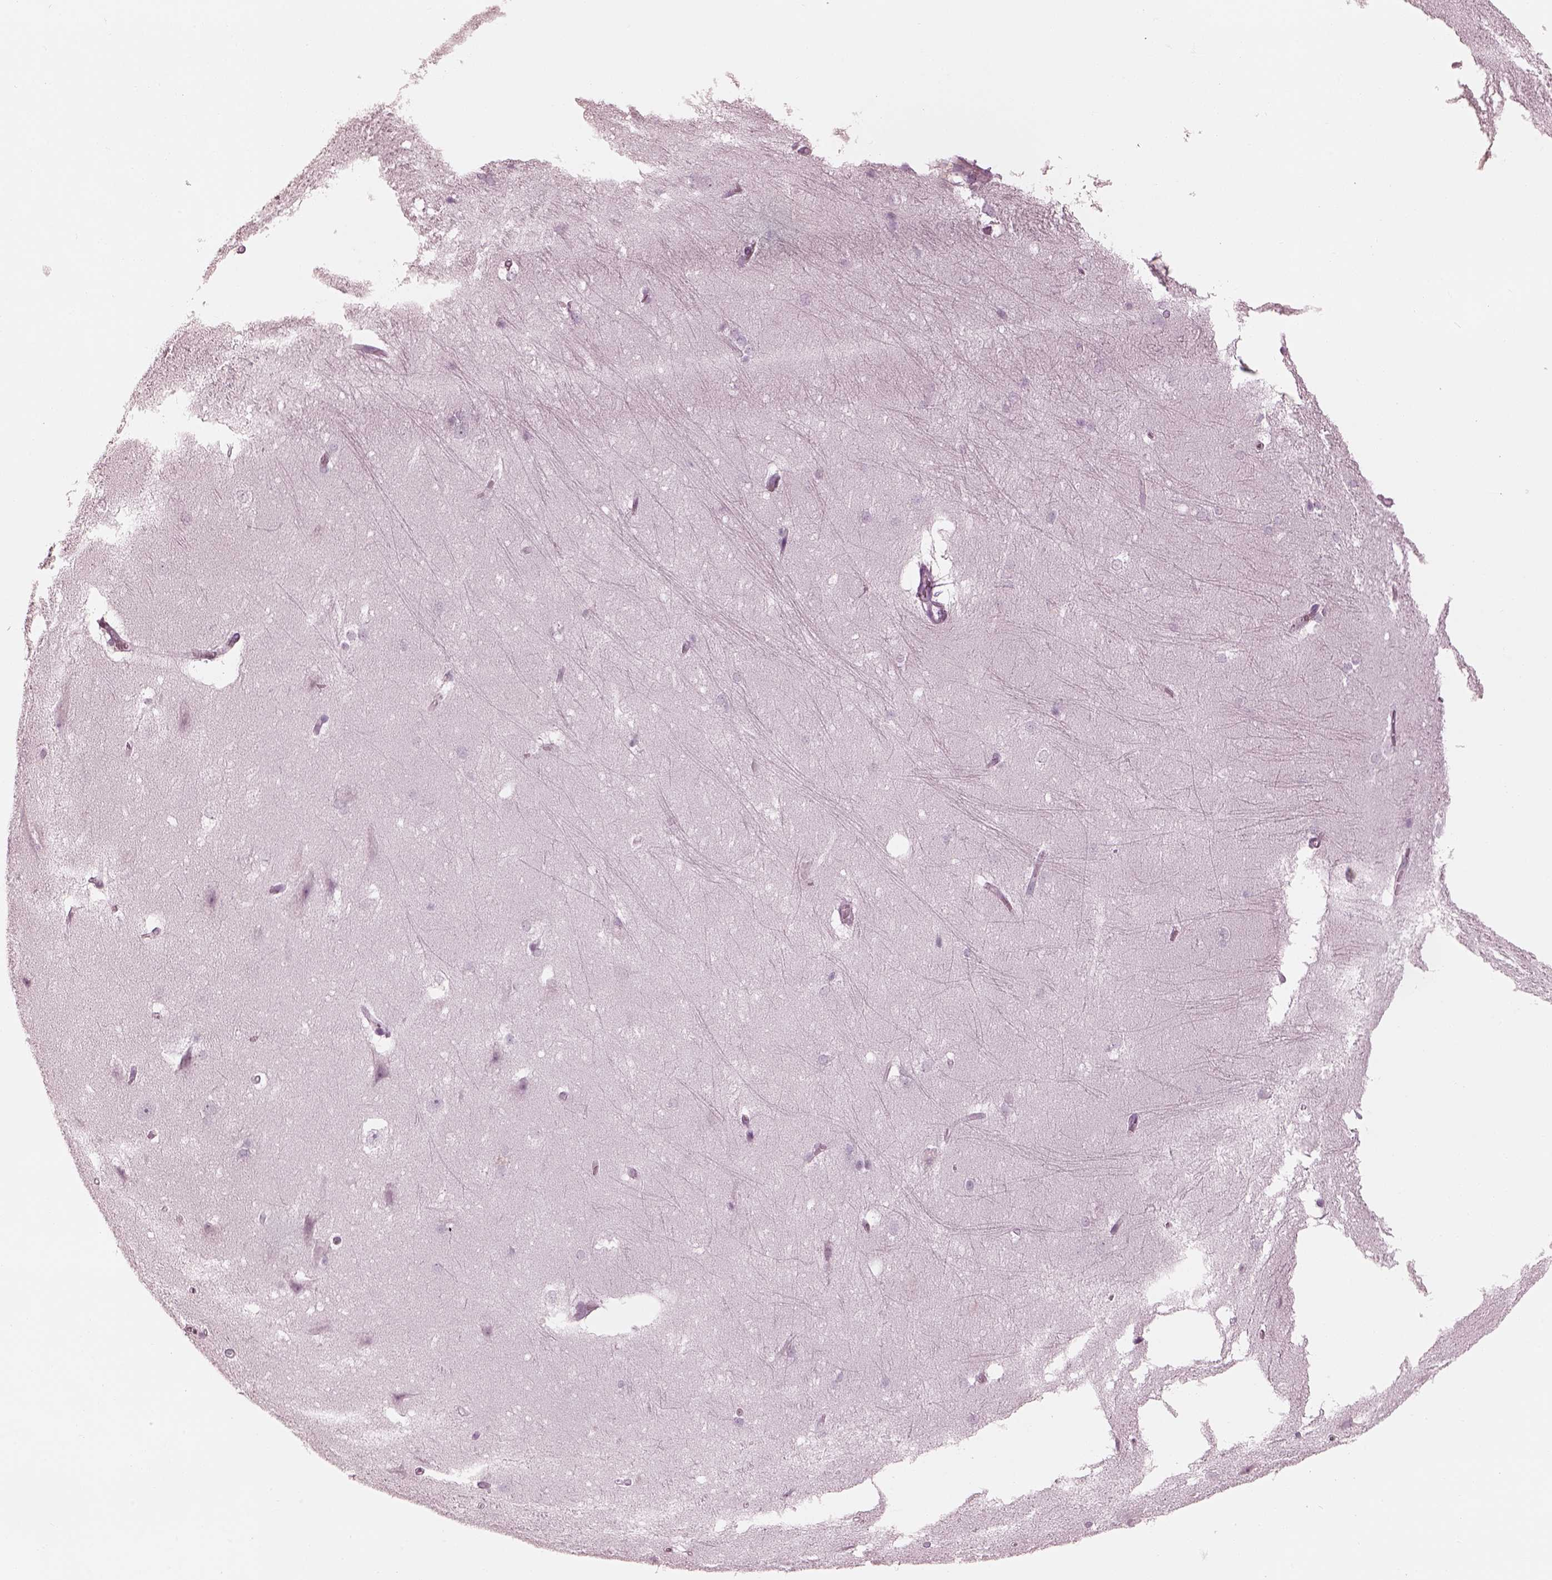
{"staining": {"intensity": "negative", "quantity": "none", "location": "none"}, "tissue": "hippocampus", "cell_type": "Glial cells", "image_type": "normal", "snomed": [{"axis": "morphology", "description": "Normal tissue, NOS"}, {"axis": "topography", "description": "Cerebral cortex"}, {"axis": "topography", "description": "Hippocampus"}], "caption": "IHC image of benign hippocampus: hippocampus stained with DAB shows no significant protein positivity in glial cells. (Stains: DAB (3,3'-diaminobenzidine) immunohistochemistry with hematoxylin counter stain, Microscopy: brightfield microscopy at high magnification).", "gene": "KRTAP24", "patient": {"sex": "female", "age": 19}}